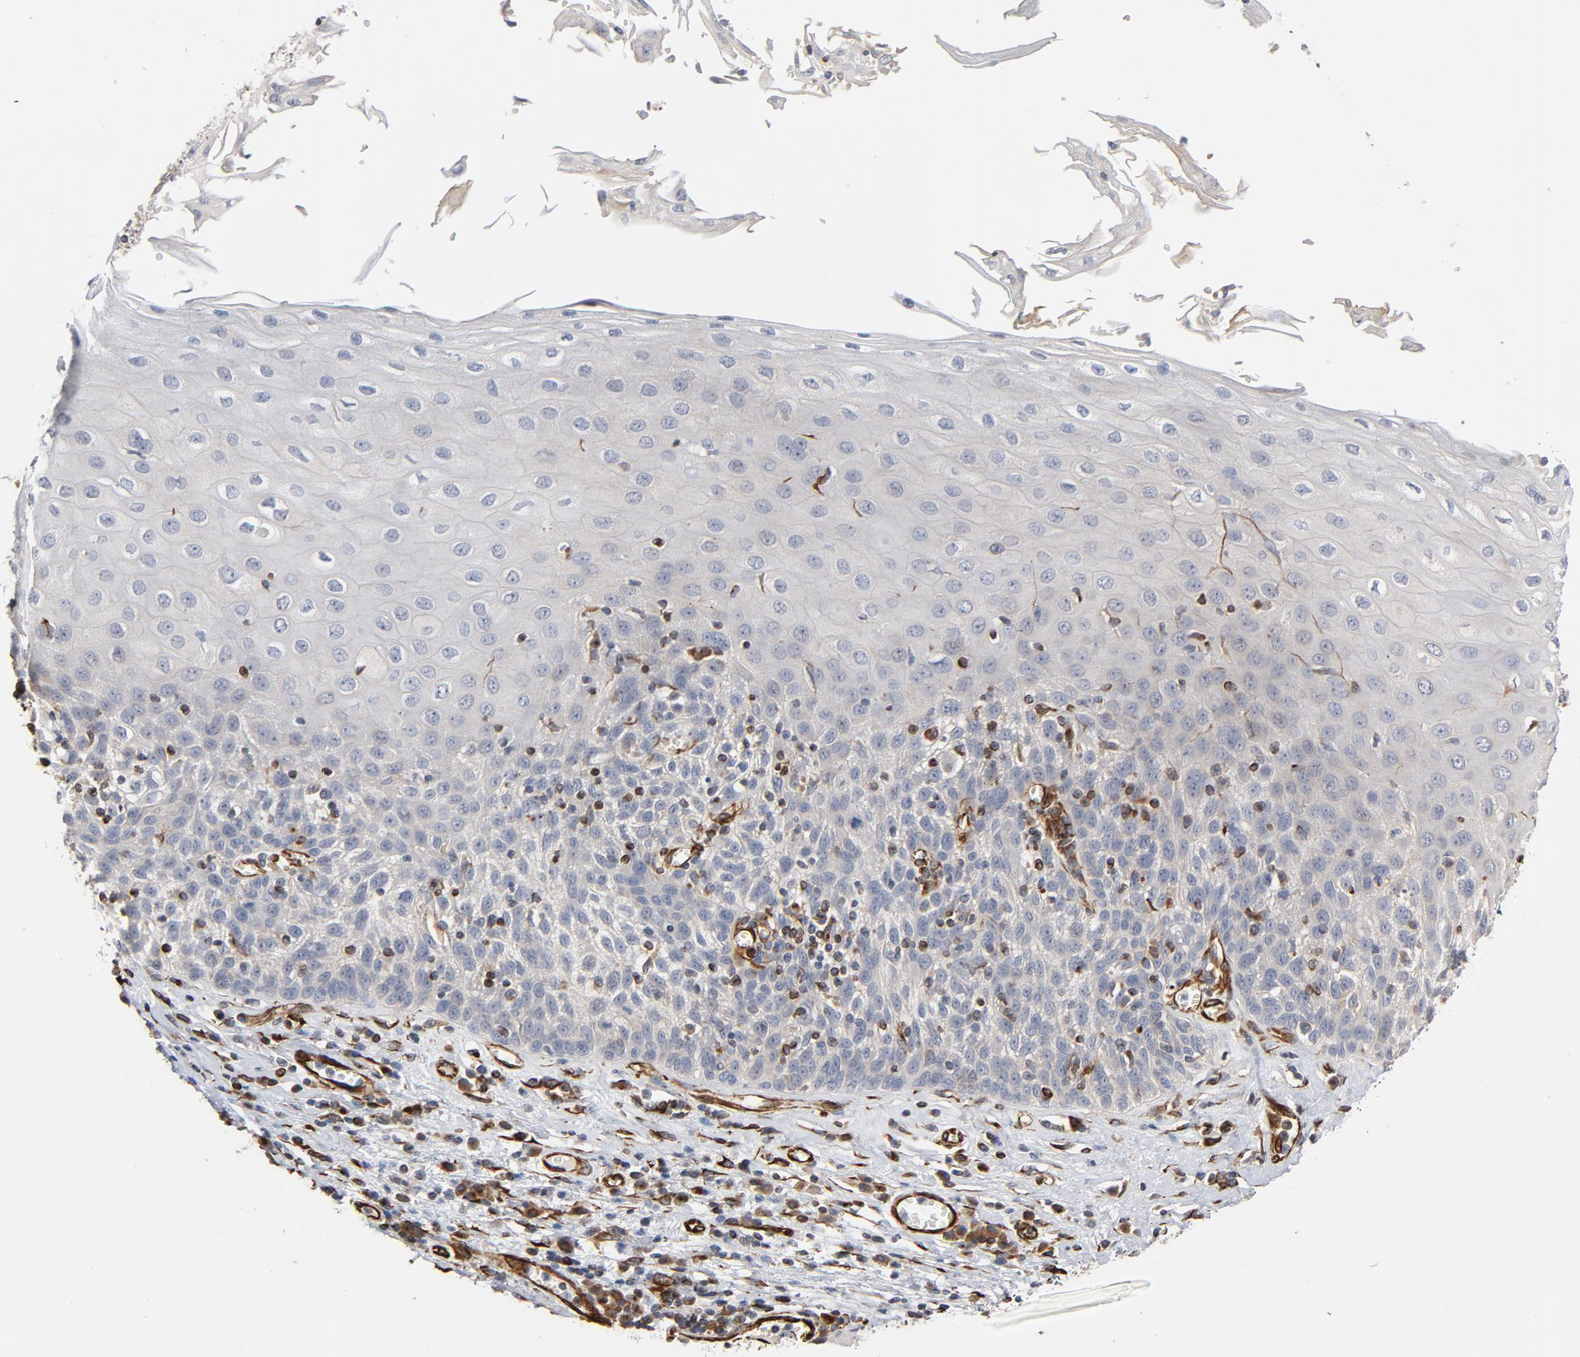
{"staining": {"intensity": "weak", "quantity": "<25%", "location": "cytoplasmic/membranous"}, "tissue": "esophagus", "cell_type": "Squamous epithelial cells", "image_type": "normal", "snomed": [{"axis": "morphology", "description": "Normal tissue, NOS"}, {"axis": "morphology", "description": "Squamous cell carcinoma, NOS"}, {"axis": "topography", "description": "Esophagus"}], "caption": "Esophagus was stained to show a protein in brown. There is no significant expression in squamous epithelial cells. The staining was performed using DAB (3,3'-diaminobenzidine) to visualize the protein expression in brown, while the nuclei were stained in blue with hematoxylin (Magnification: 20x).", "gene": "FAM118A", "patient": {"sex": "male", "age": 65}}